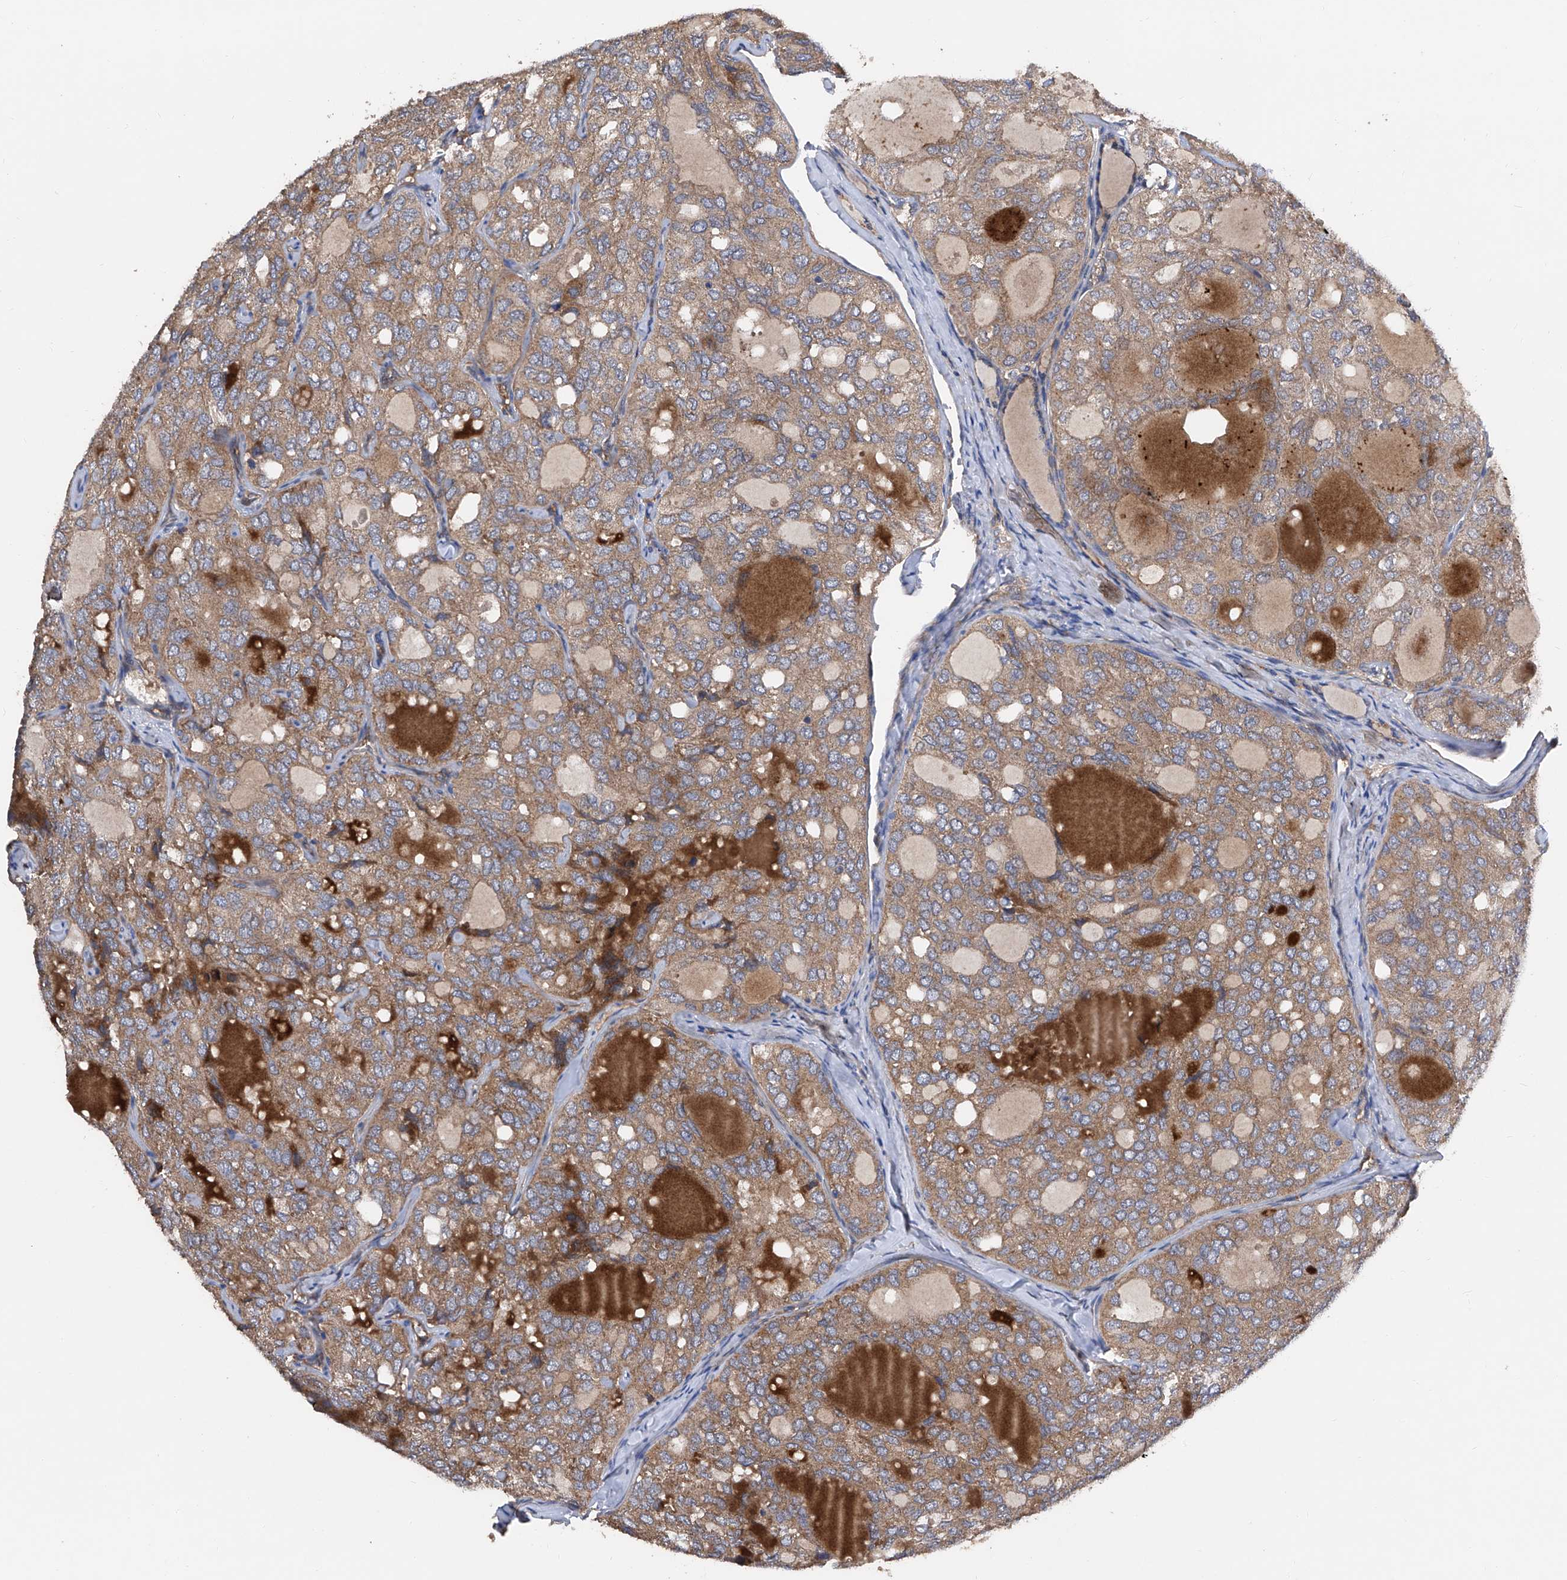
{"staining": {"intensity": "moderate", "quantity": ">75%", "location": "cytoplasmic/membranous"}, "tissue": "thyroid cancer", "cell_type": "Tumor cells", "image_type": "cancer", "snomed": [{"axis": "morphology", "description": "Follicular adenoma carcinoma, NOS"}, {"axis": "topography", "description": "Thyroid gland"}], "caption": "Thyroid cancer (follicular adenoma carcinoma) was stained to show a protein in brown. There is medium levels of moderate cytoplasmic/membranous positivity in about >75% of tumor cells. Nuclei are stained in blue.", "gene": "PTK2", "patient": {"sex": "male", "age": 75}}